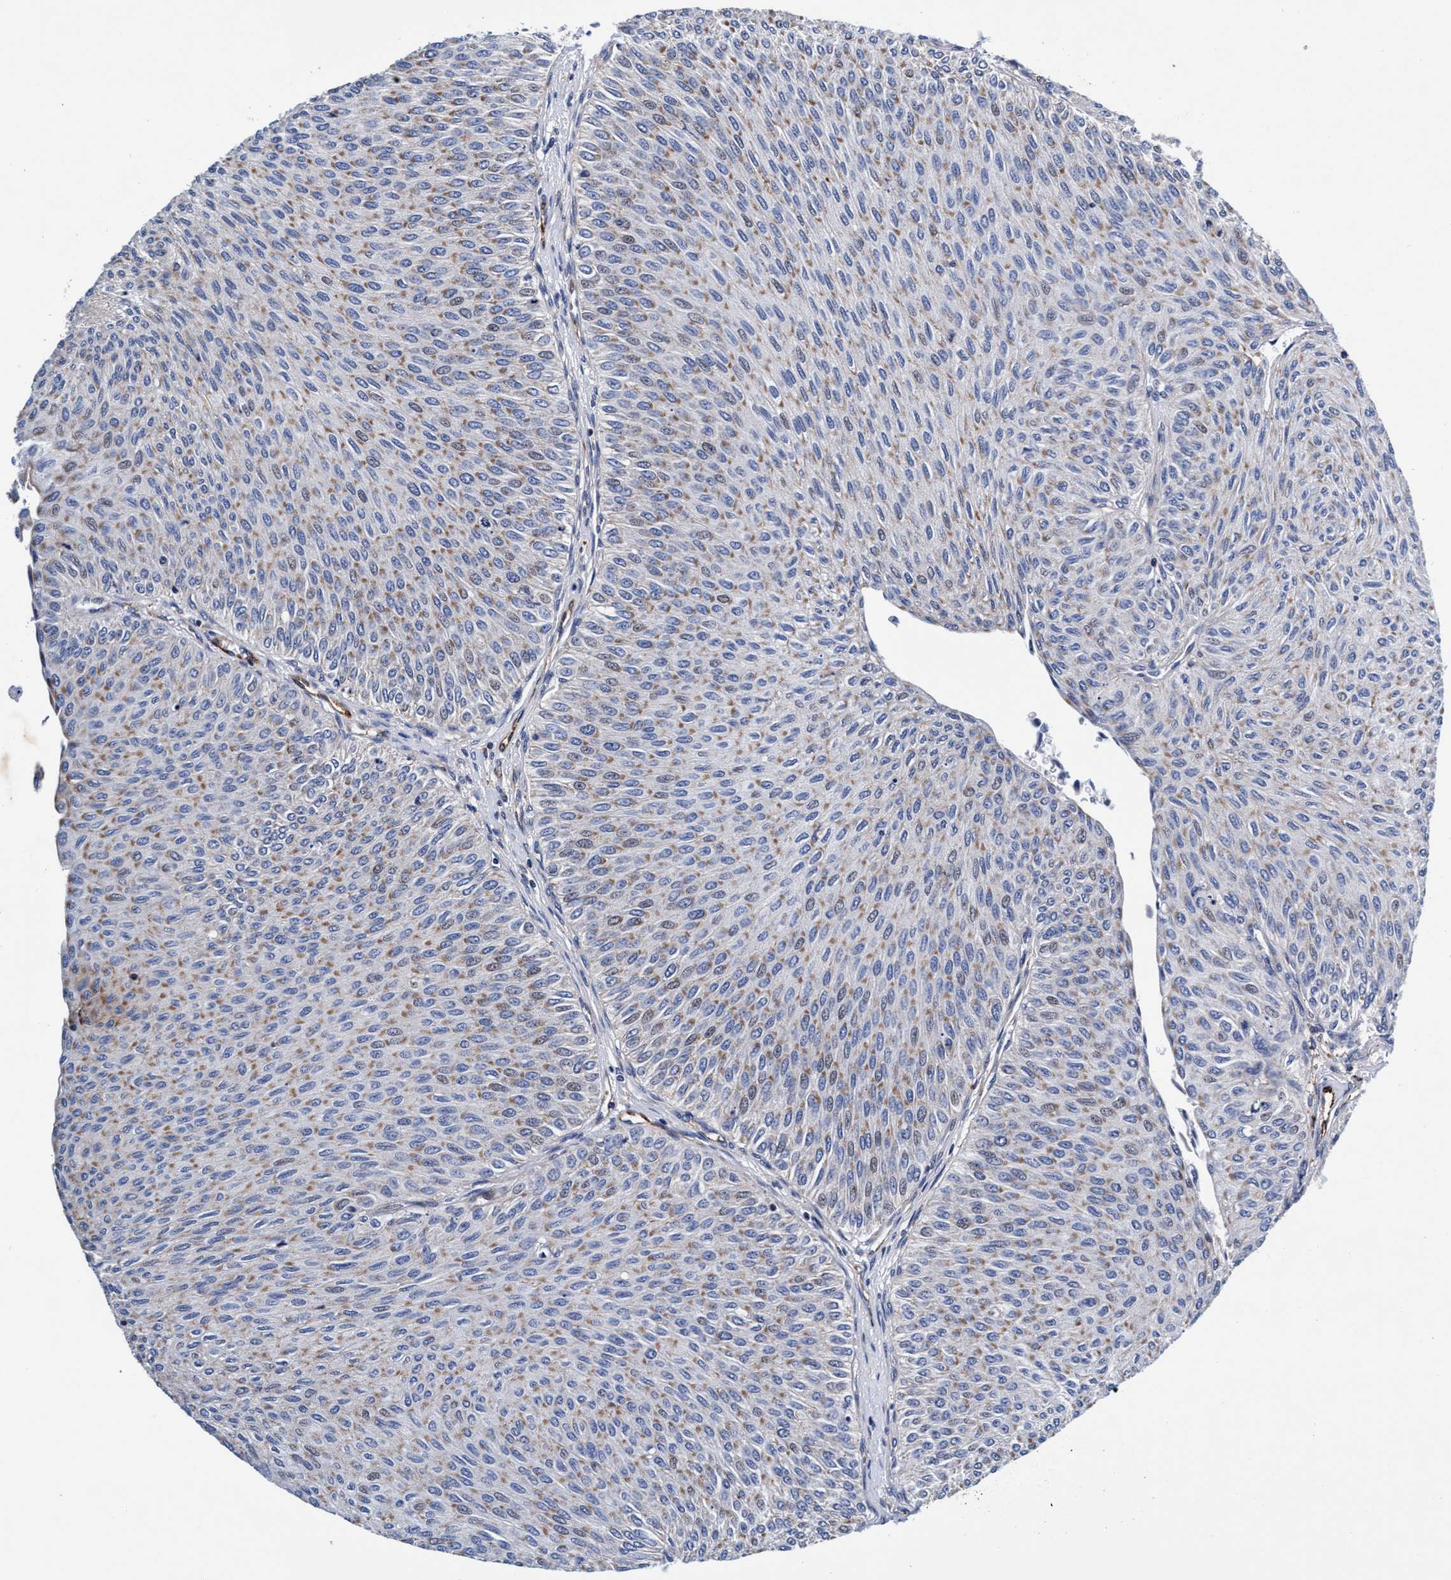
{"staining": {"intensity": "weak", "quantity": ">75%", "location": "cytoplasmic/membranous"}, "tissue": "urothelial cancer", "cell_type": "Tumor cells", "image_type": "cancer", "snomed": [{"axis": "morphology", "description": "Urothelial carcinoma, Low grade"}, {"axis": "topography", "description": "Urinary bladder"}], "caption": "Urothelial cancer was stained to show a protein in brown. There is low levels of weak cytoplasmic/membranous staining in approximately >75% of tumor cells.", "gene": "UBALD2", "patient": {"sex": "male", "age": 78}}